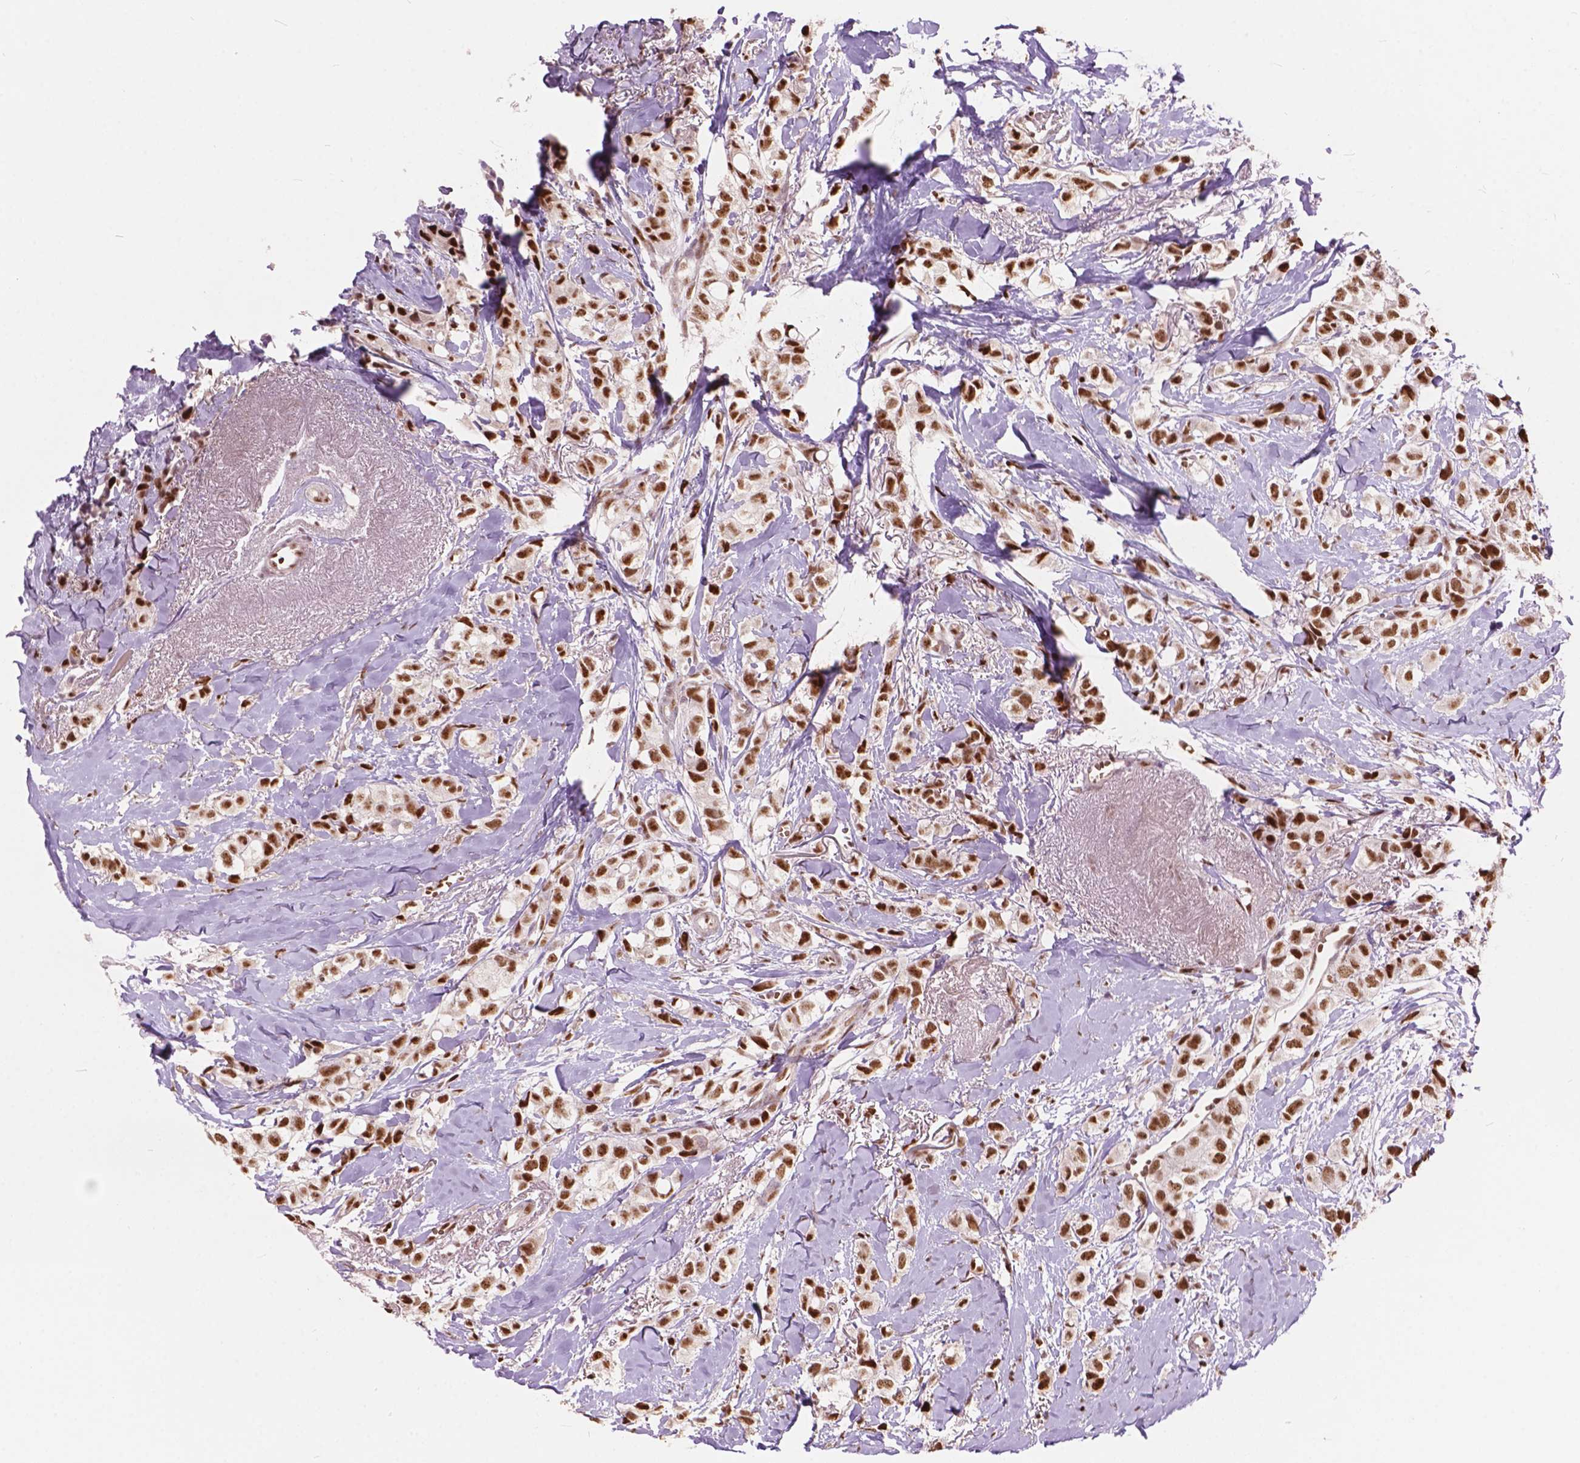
{"staining": {"intensity": "strong", "quantity": ">75%", "location": "nuclear"}, "tissue": "breast cancer", "cell_type": "Tumor cells", "image_type": "cancer", "snomed": [{"axis": "morphology", "description": "Duct carcinoma"}, {"axis": "topography", "description": "Breast"}], "caption": "Human breast cancer (intraductal carcinoma) stained with a brown dye displays strong nuclear positive positivity in approximately >75% of tumor cells.", "gene": "ANP32B", "patient": {"sex": "female", "age": 85}}